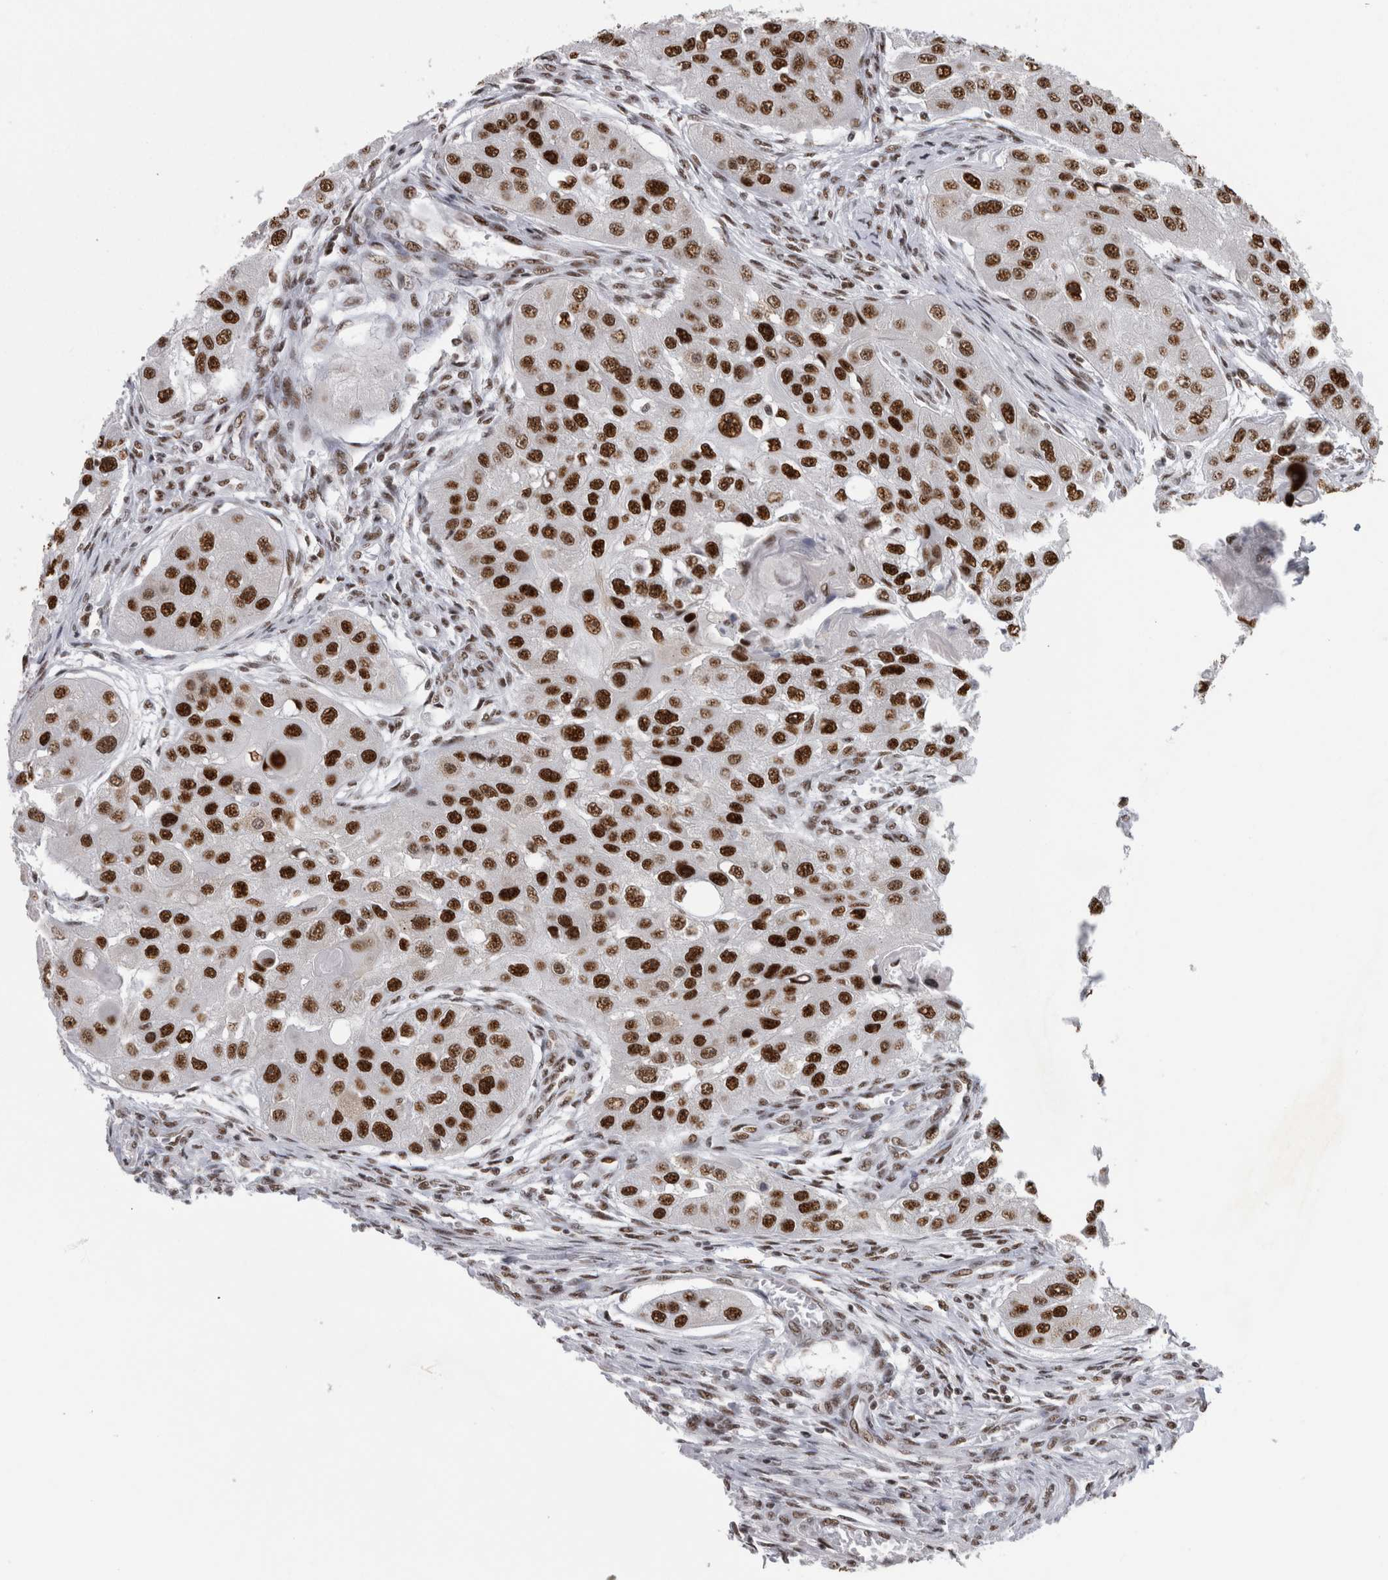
{"staining": {"intensity": "strong", "quantity": ">75%", "location": "nuclear"}, "tissue": "head and neck cancer", "cell_type": "Tumor cells", "image_type": "cancer", "snomed": [{"axis": "morphology", "description": "Normal tissue, NOS"}, {"axis": "morphology", "description": "Squamous cell carcinoma, NOS"}, {"axis": "topography", "description": "Skeletal muscle"}, {"axis": "topography", "description": "Head-Neck"}], "caption": "Tumor cells reveal high levels of strong nuclear staining in about >75% of cells in head and neck cancer (squamous cell carcinoma).", "gene": "CDK11A", "patient": {"sex": "male", "age": 51}}